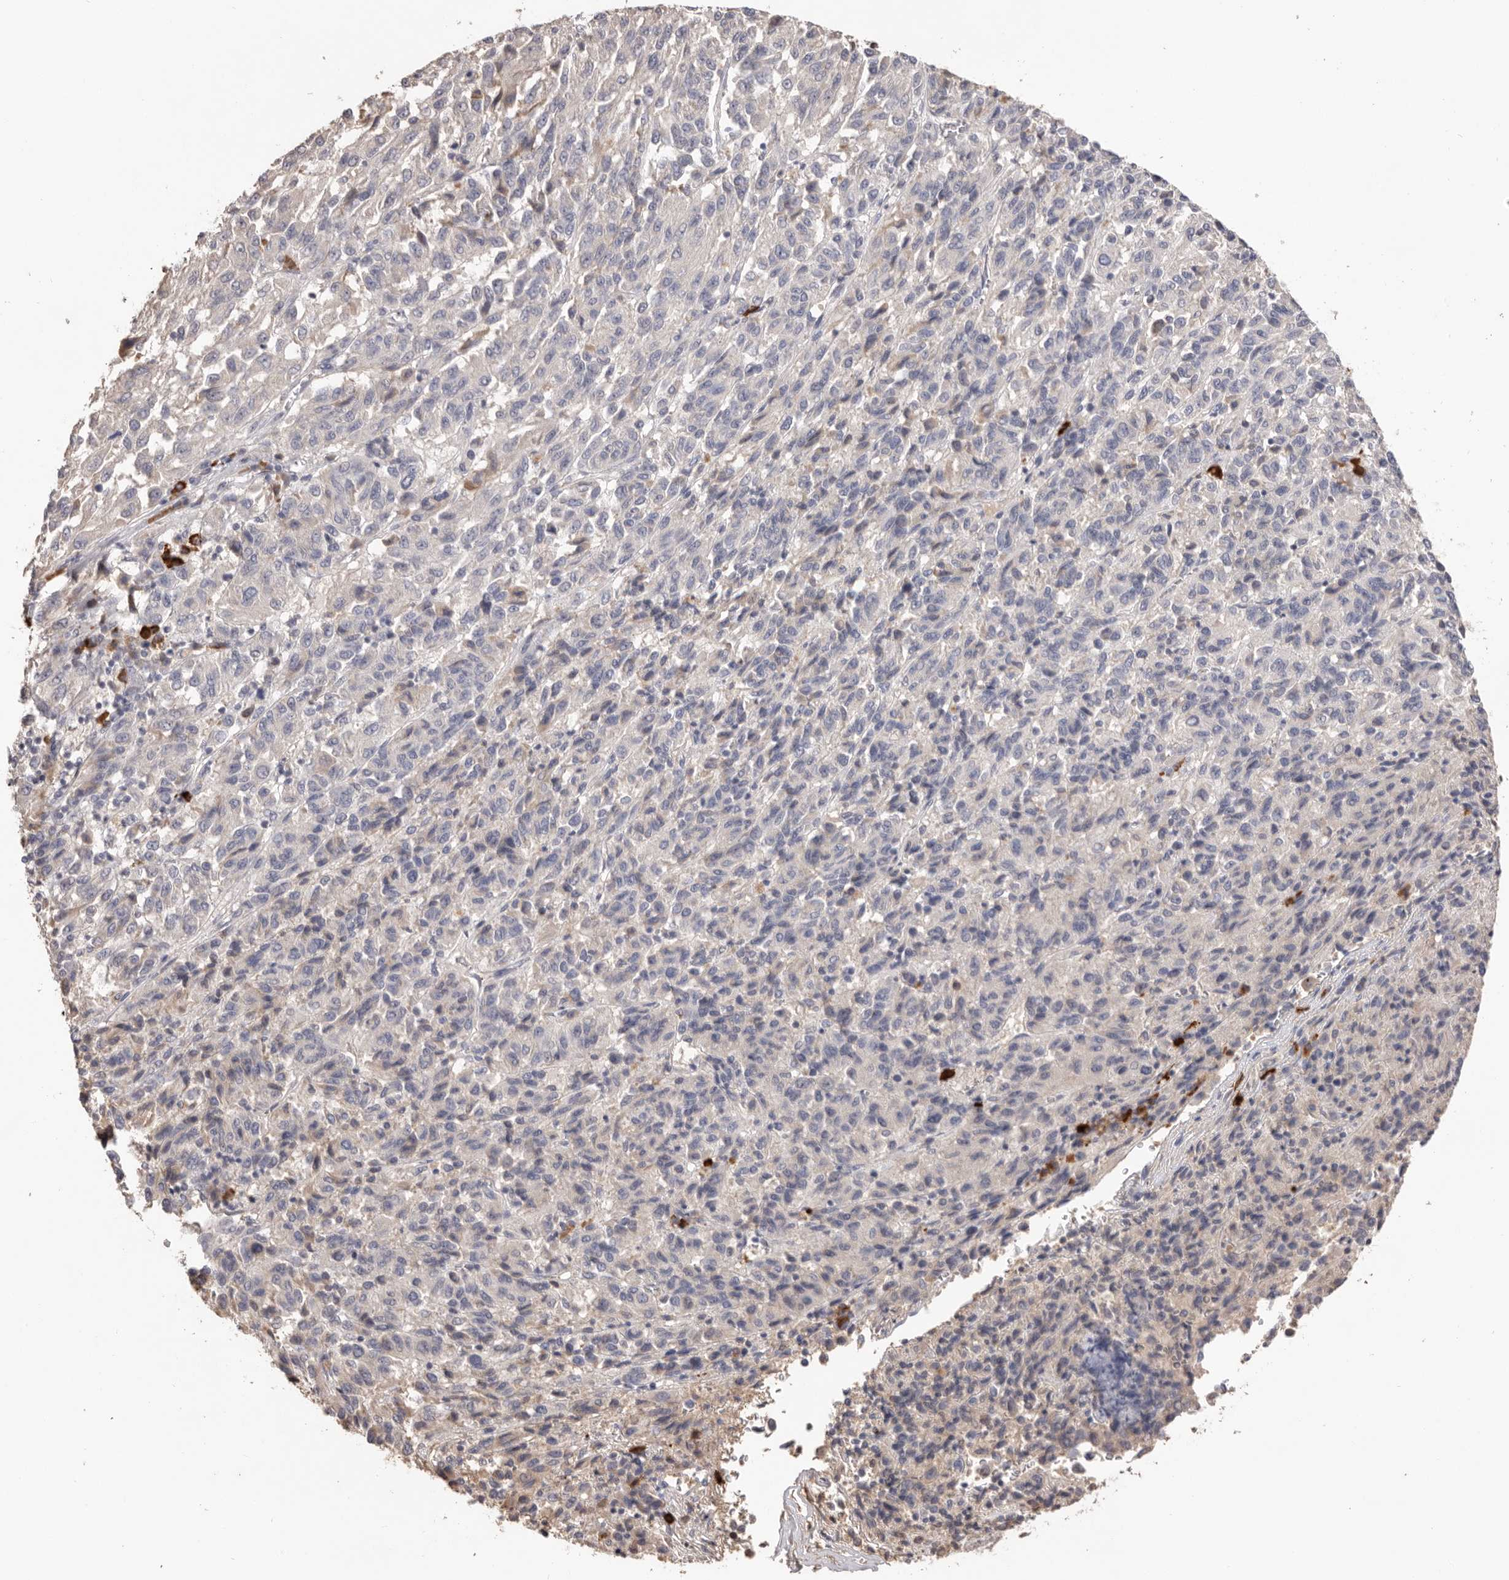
{"staining": {"intensity": "negative", "quantity": "none", "location": "none"}, "tissue": "melanoma", "cell_type": "Tumor cells", "image_type": "cancer", "snomed": [{"axis": "morphology", "description": "Malignant melanoma, Metastatic site"}, {"axis": "topography", "description": "Lung"}], "caption": "High magnification brightfield microscopy of malignant melanoma (metastatic site) stained with DAB (brown) and counterstained with hematoxylin (blue): tumor cells show no significant expression. (DAB IHC, high magnification).", "gene": "HCAR2", "patient": {"sex": "male", "age": 64}}